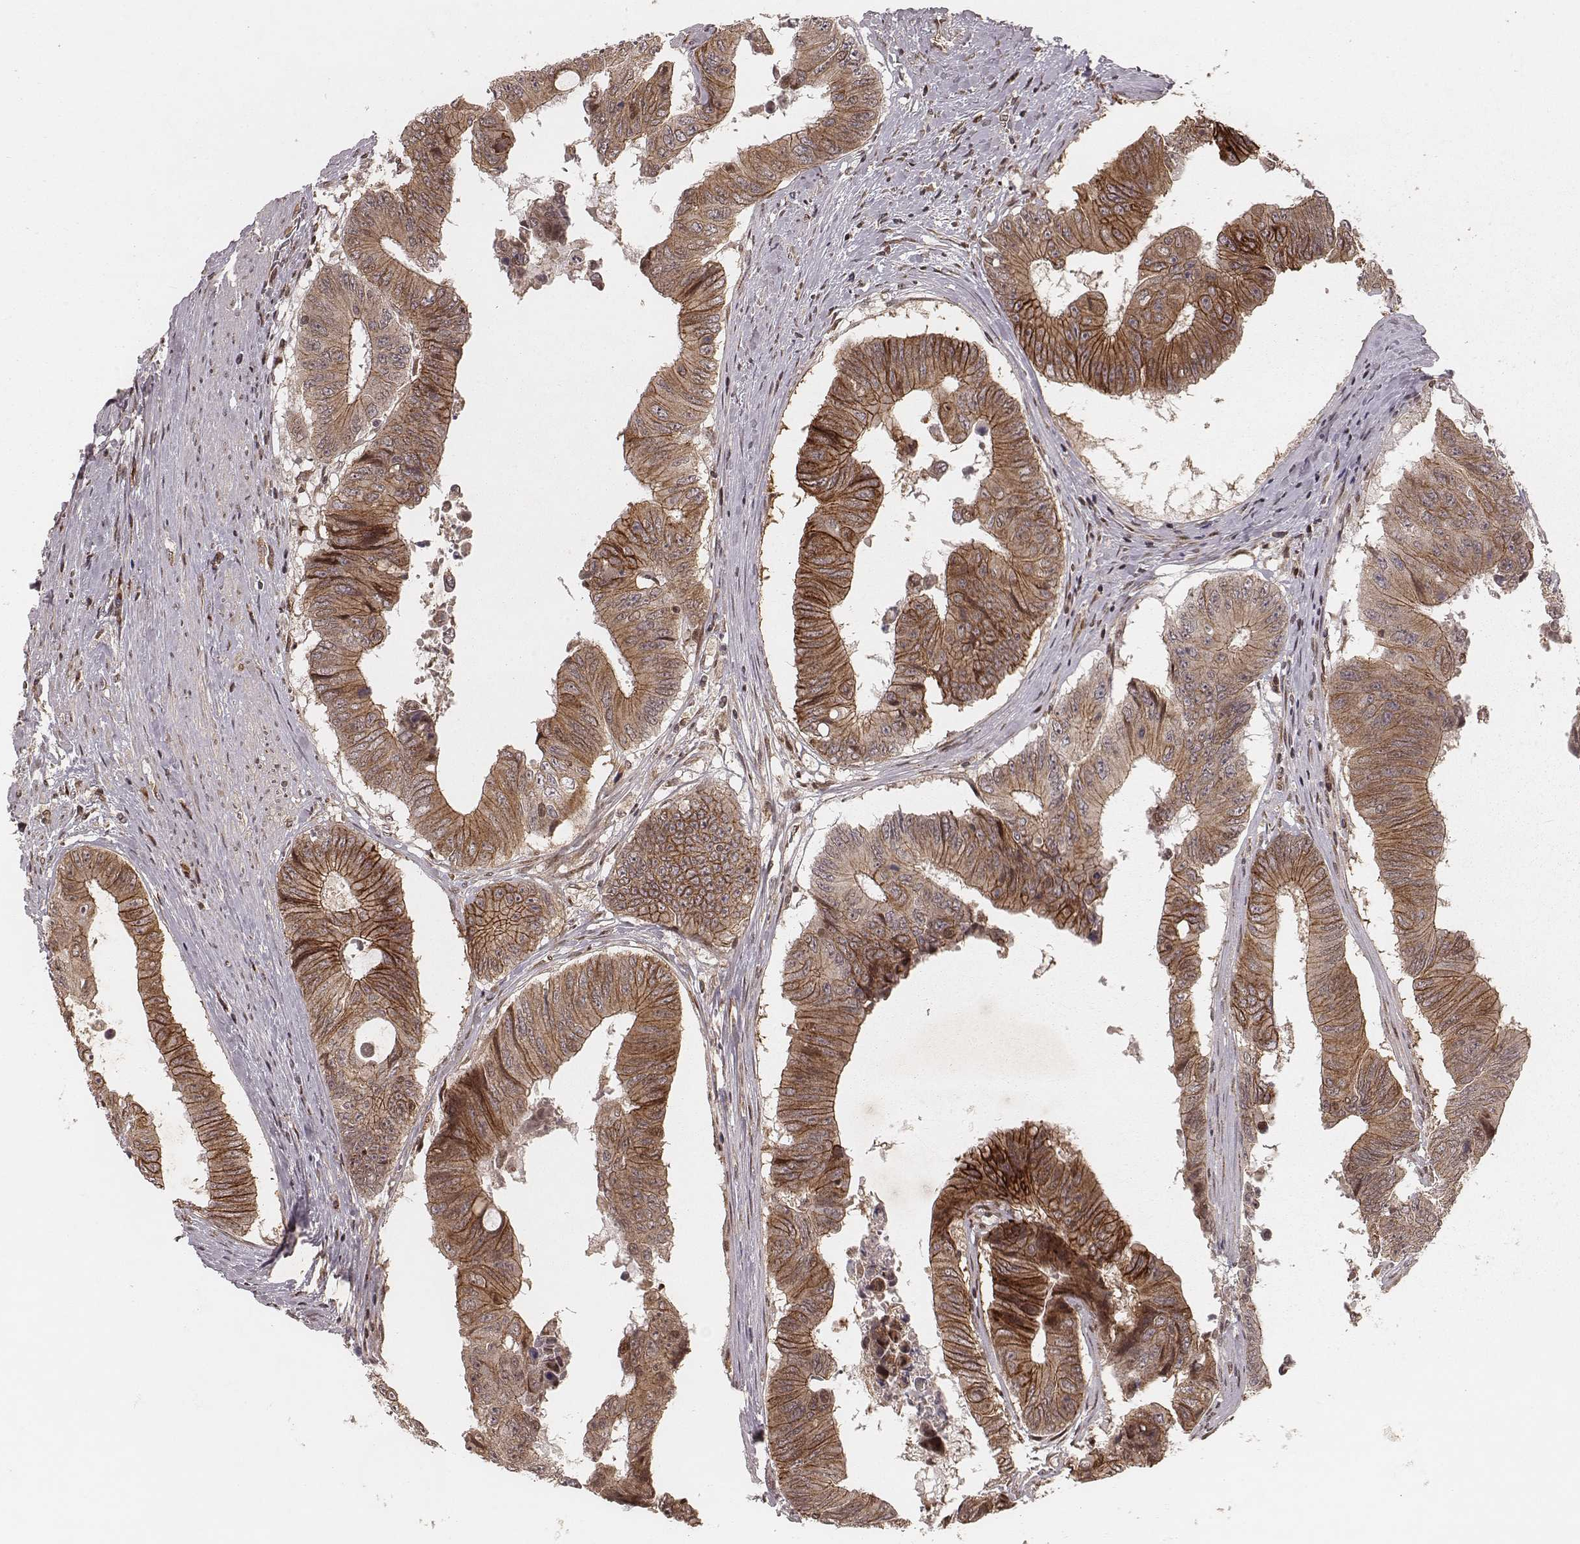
{"staining": {"intensity": "moderate", "quantity": ">75%", "location": "cytoplasmic/membranous"}, "tissue": "colorectal cancer", "cell_type": "Tumor cells", "image_type": "cancer", "snomed": [{"axis": "morphology", "description": "Adenocarcinoma, NOS"}, {"axis": "topography", "description": "Rectum"}], "caption": "High-power microscopy captured an immunohistochemistry image of colorectal adenocarcinoma, revealing moderate cytoplasmic/membranous staining in approximately >75% of tumor cells.", "gene": "MYO19", "patient": {"sex": "male", "age": 59}}